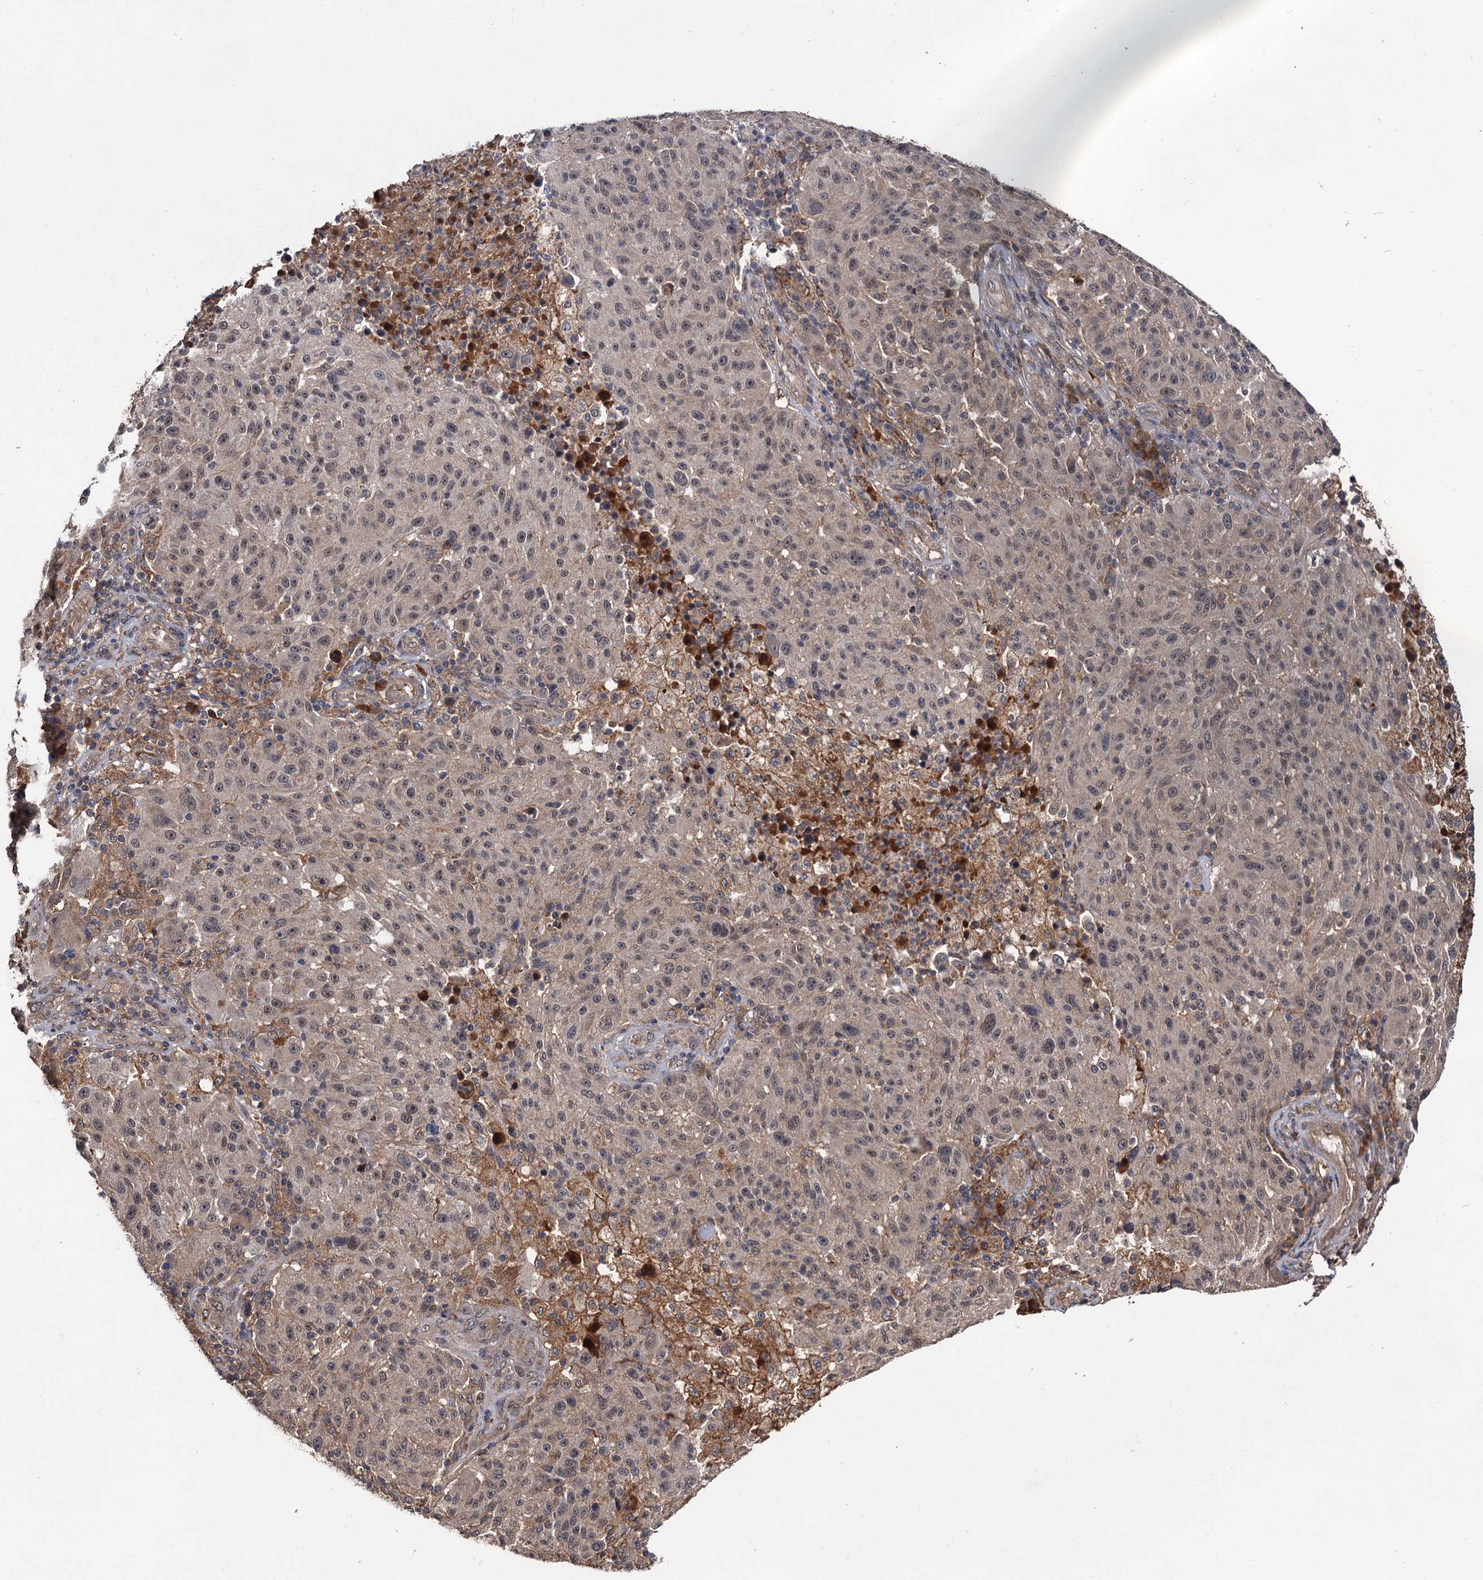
{"staining": {"intensity": "weak", "quantity": "<25%", "location": "cytoplasmic/membranous,nuclear"}, "tissue": "melanoma", "cell_type": "Tumor cells", "image_type": "cancer", "snomed": [{"axis": "morphology", "description": "Malignant melanoma, NOS"}, {"axis": "topography", "description": "Skin"}], "caption": "The histopathology image shows no significant expression in tumor cells of malignant melanoma.", "gene": "MBD6", "patient": {"sex": "male", "age": 53}}